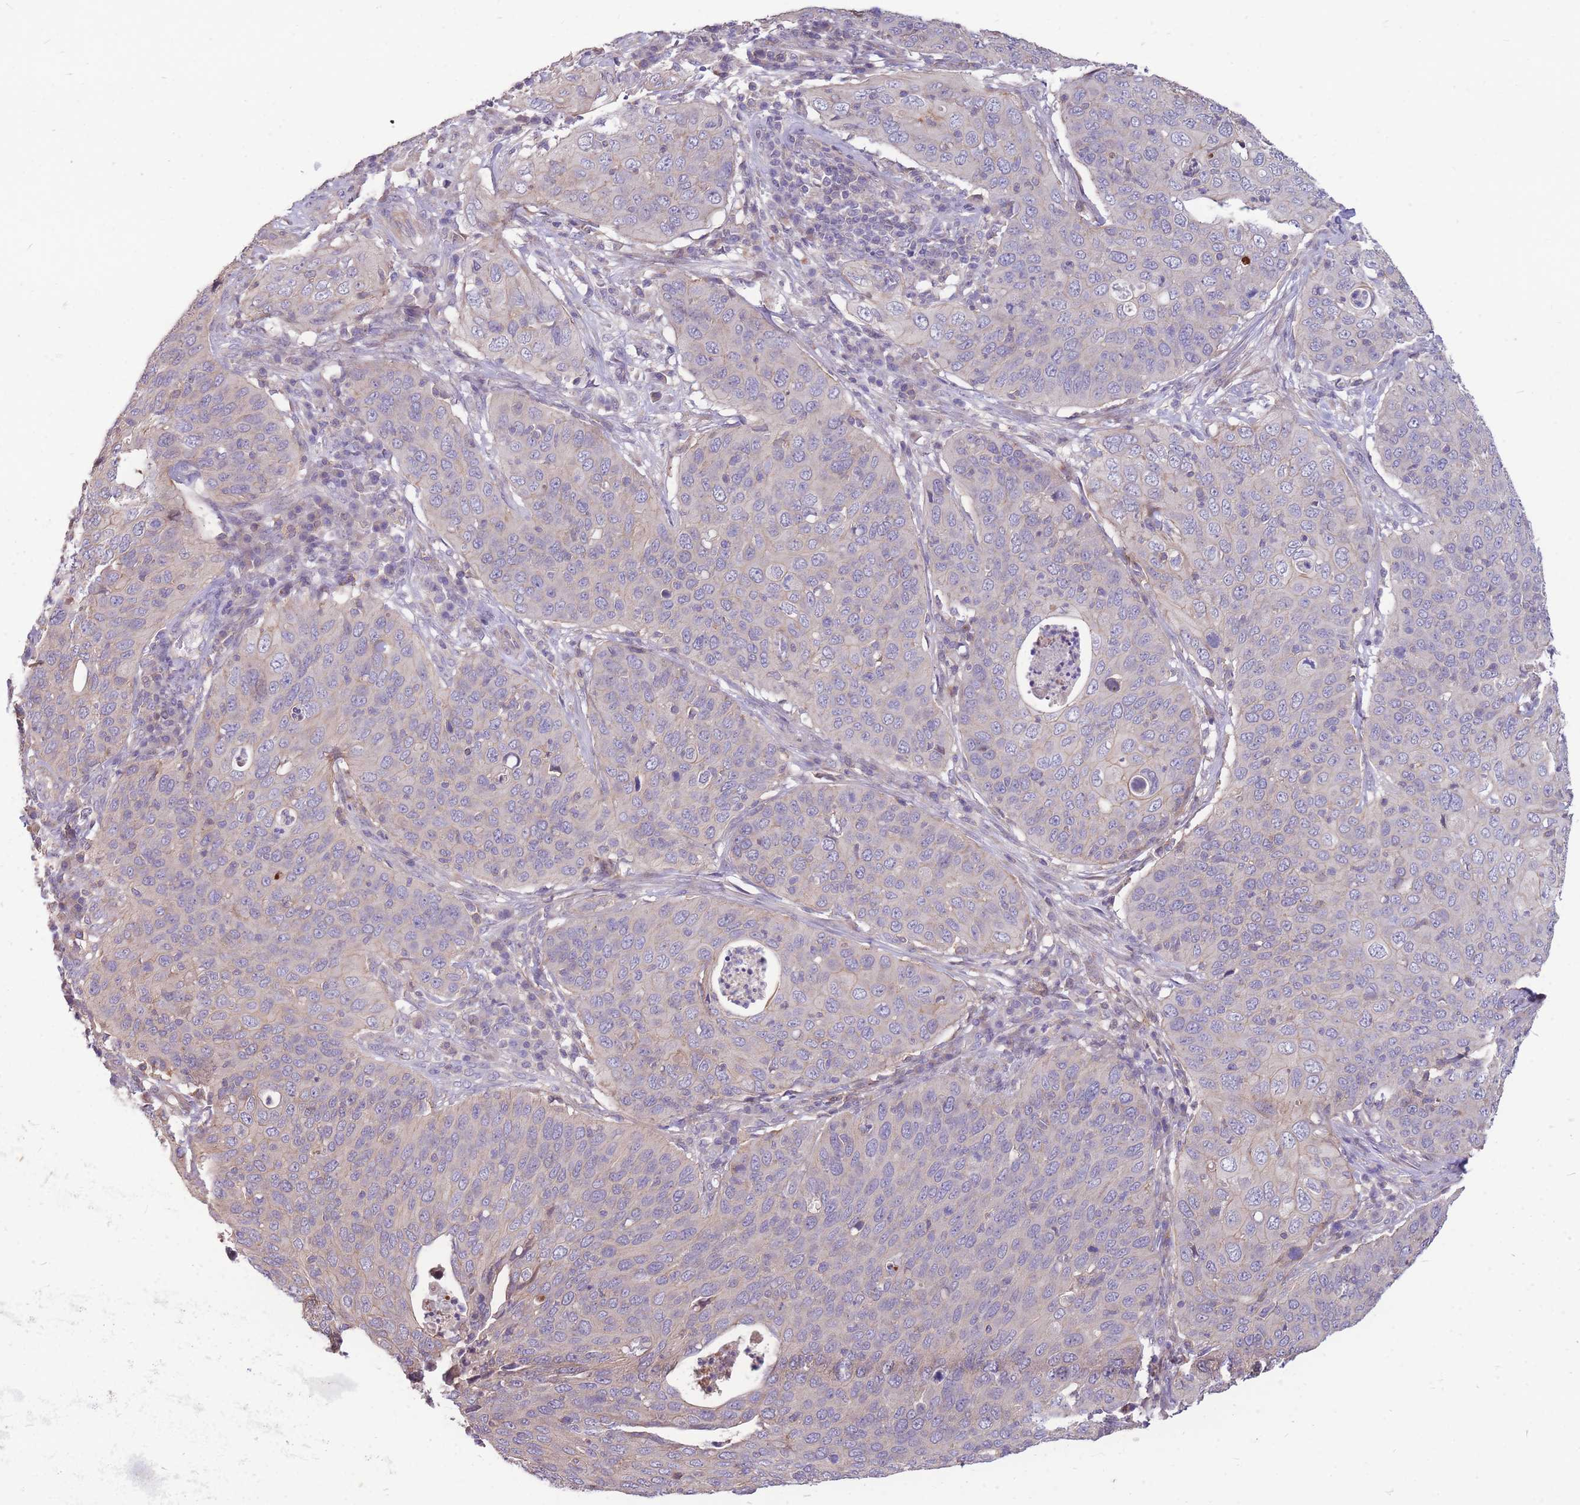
{"staining": {"intensity": "weak", "quantity": "<25%", "location": "cytoplasmic/membranous"}, "tissue": "cervical cancer", "cell_type": "Tumor cells", "image_type": "cancer", "snomed": [{"axis": "morphology", "description": "Squamous cell carcinoma, NOS"}, {"axis": "topography", "description": "Cervix"}], "caption": "Tumor cells are negative for protein expression in human cervical squamous cell carcinoma.", "gene": "OR5T1", "patient": {"sex": "female", "age": 36}}